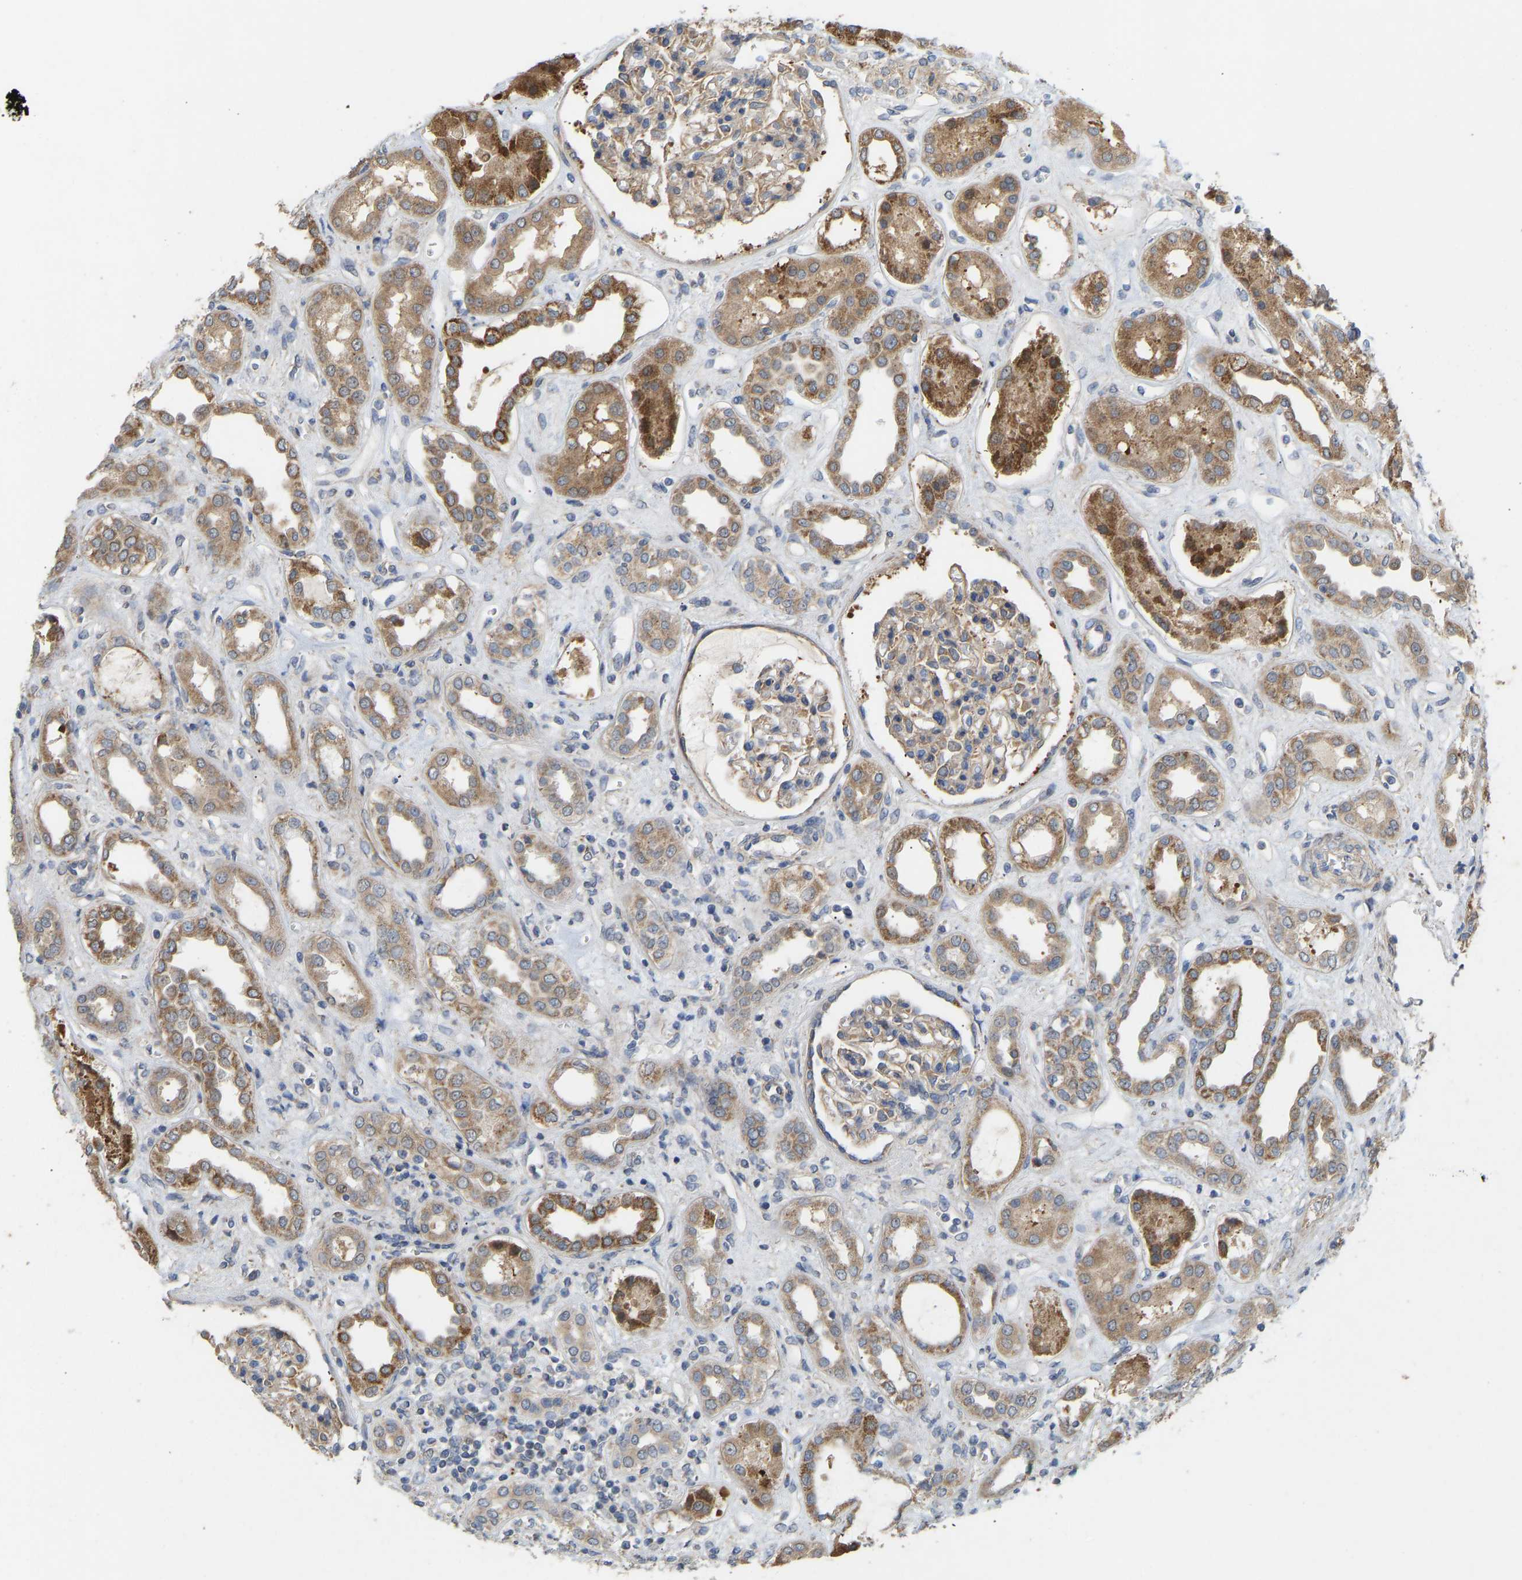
{"staining": {"intensity": "weak", "quantity": "25%-75%", "location": "cytoplasmic/membranous"}, "tissue": "kidney", "cell_type": "Cells in glomeruli", "image_type": "normal", "snomed": [{"axis": "morphology", "description": "Normal tissue, NOS"}, {"axis": "topography", "description": "Kidney"}], "caption": "Weak cytoplasmic/membranous protein expression is appreciated in about 25%-75% of cells in glomeruli in kidney.", "gene": "HACD2", "patient": {"sex": "male", "age": 59}}